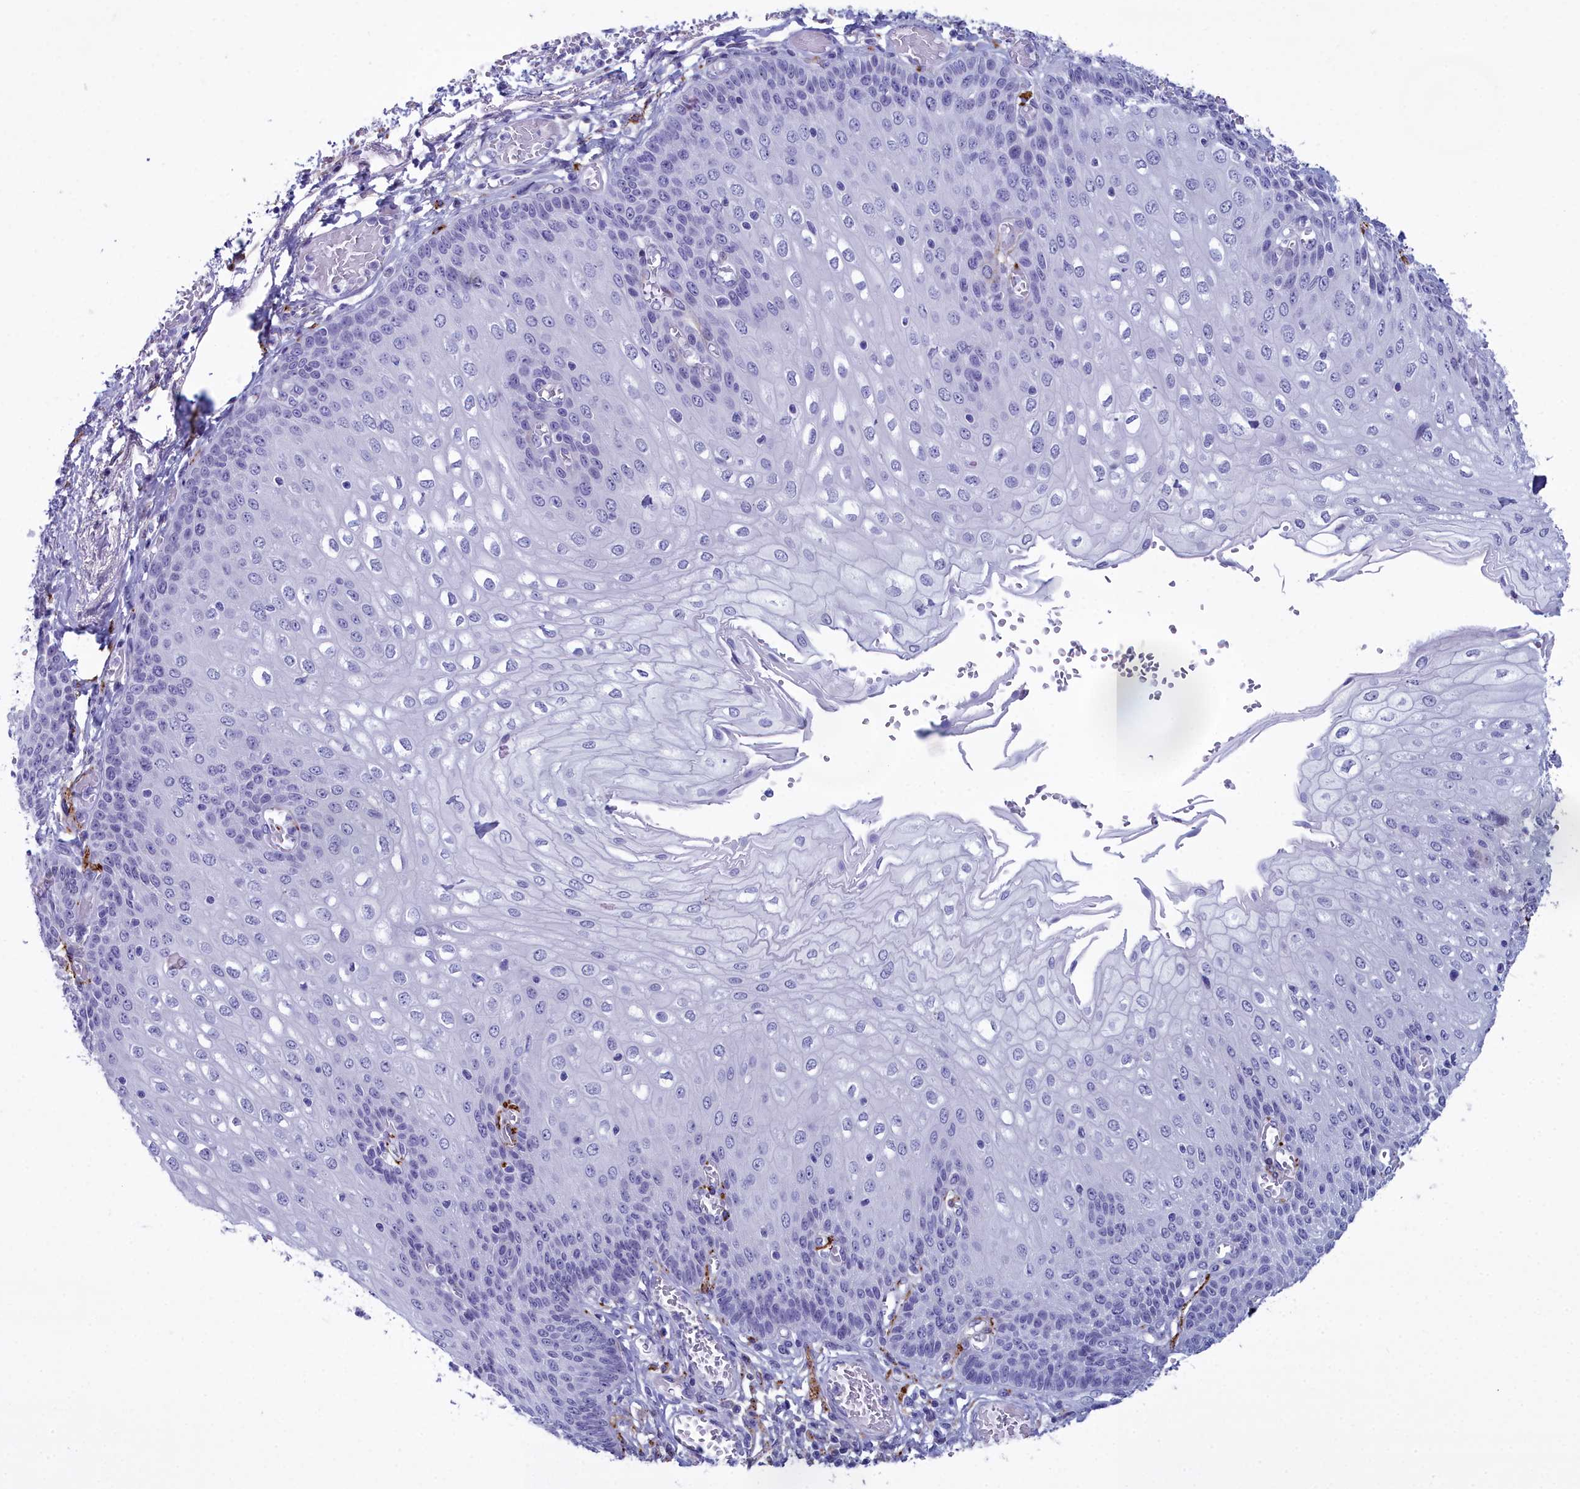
{"staining": {"intensity": "negative", "quantity": "none", "location": "none"}, "tissue": "esophagus", "cell_type": "Squamous epithelial cells", "image_type": "normal", "snomed": [{"axis": "morphology", "description": "Normal tissue, NOS"}, {"axis": "topography", "description": "Esophagus"}], "caption": "Immunohistochemical staining of unremarkable esophagus exhibits no significant expression in squamous epithelial cells. The staining is performed using DAB brown chromogen with nuclei counter-stained in using hematoxylin.", "gene": "MAP6", "patient": {"sex": "male", "age": 81}}